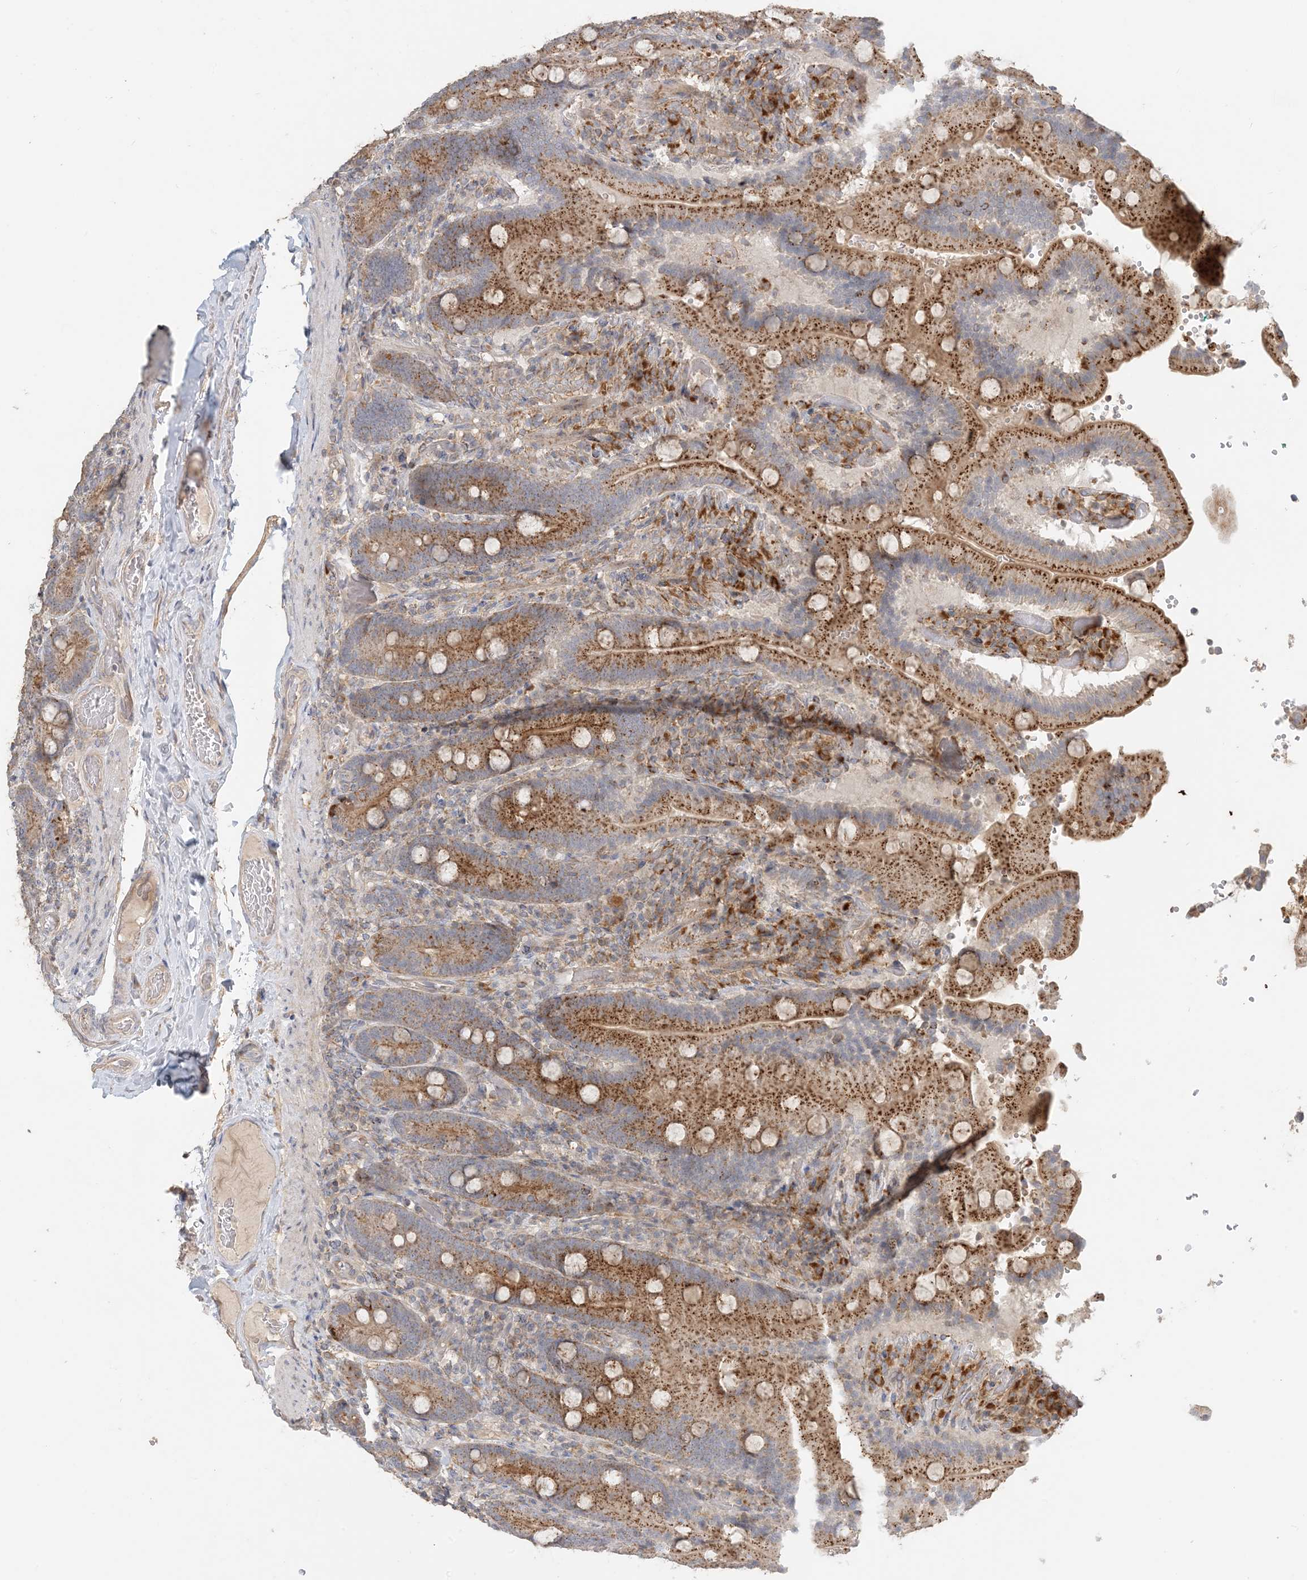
{"staining": {"intensity": "moderate", "quantity": ">75%", "location": "cytoplasmic/membranous"}, "tissue": "duodenum", "cell_type": "Glandular cells", "image_type": "normal", "snomed": [{"axis": "morphology", "description": "Normal tissue, NOS"}, {"axis": "topography", "description": "Duodenum"}], "caption": "Immunohistochemistry (IHC) micrograph of benign duodenum: human duodenum stained using immunohistochemistry (IHC) reveals medium levels of moderate protein expression localized specifically in the cytoplasmic/membranous of glandular cells, appearing as a cytoplasmic/membranous brown color.", "gene": "SPPL2A", "patient": {"sex": "female", "age": 62}}